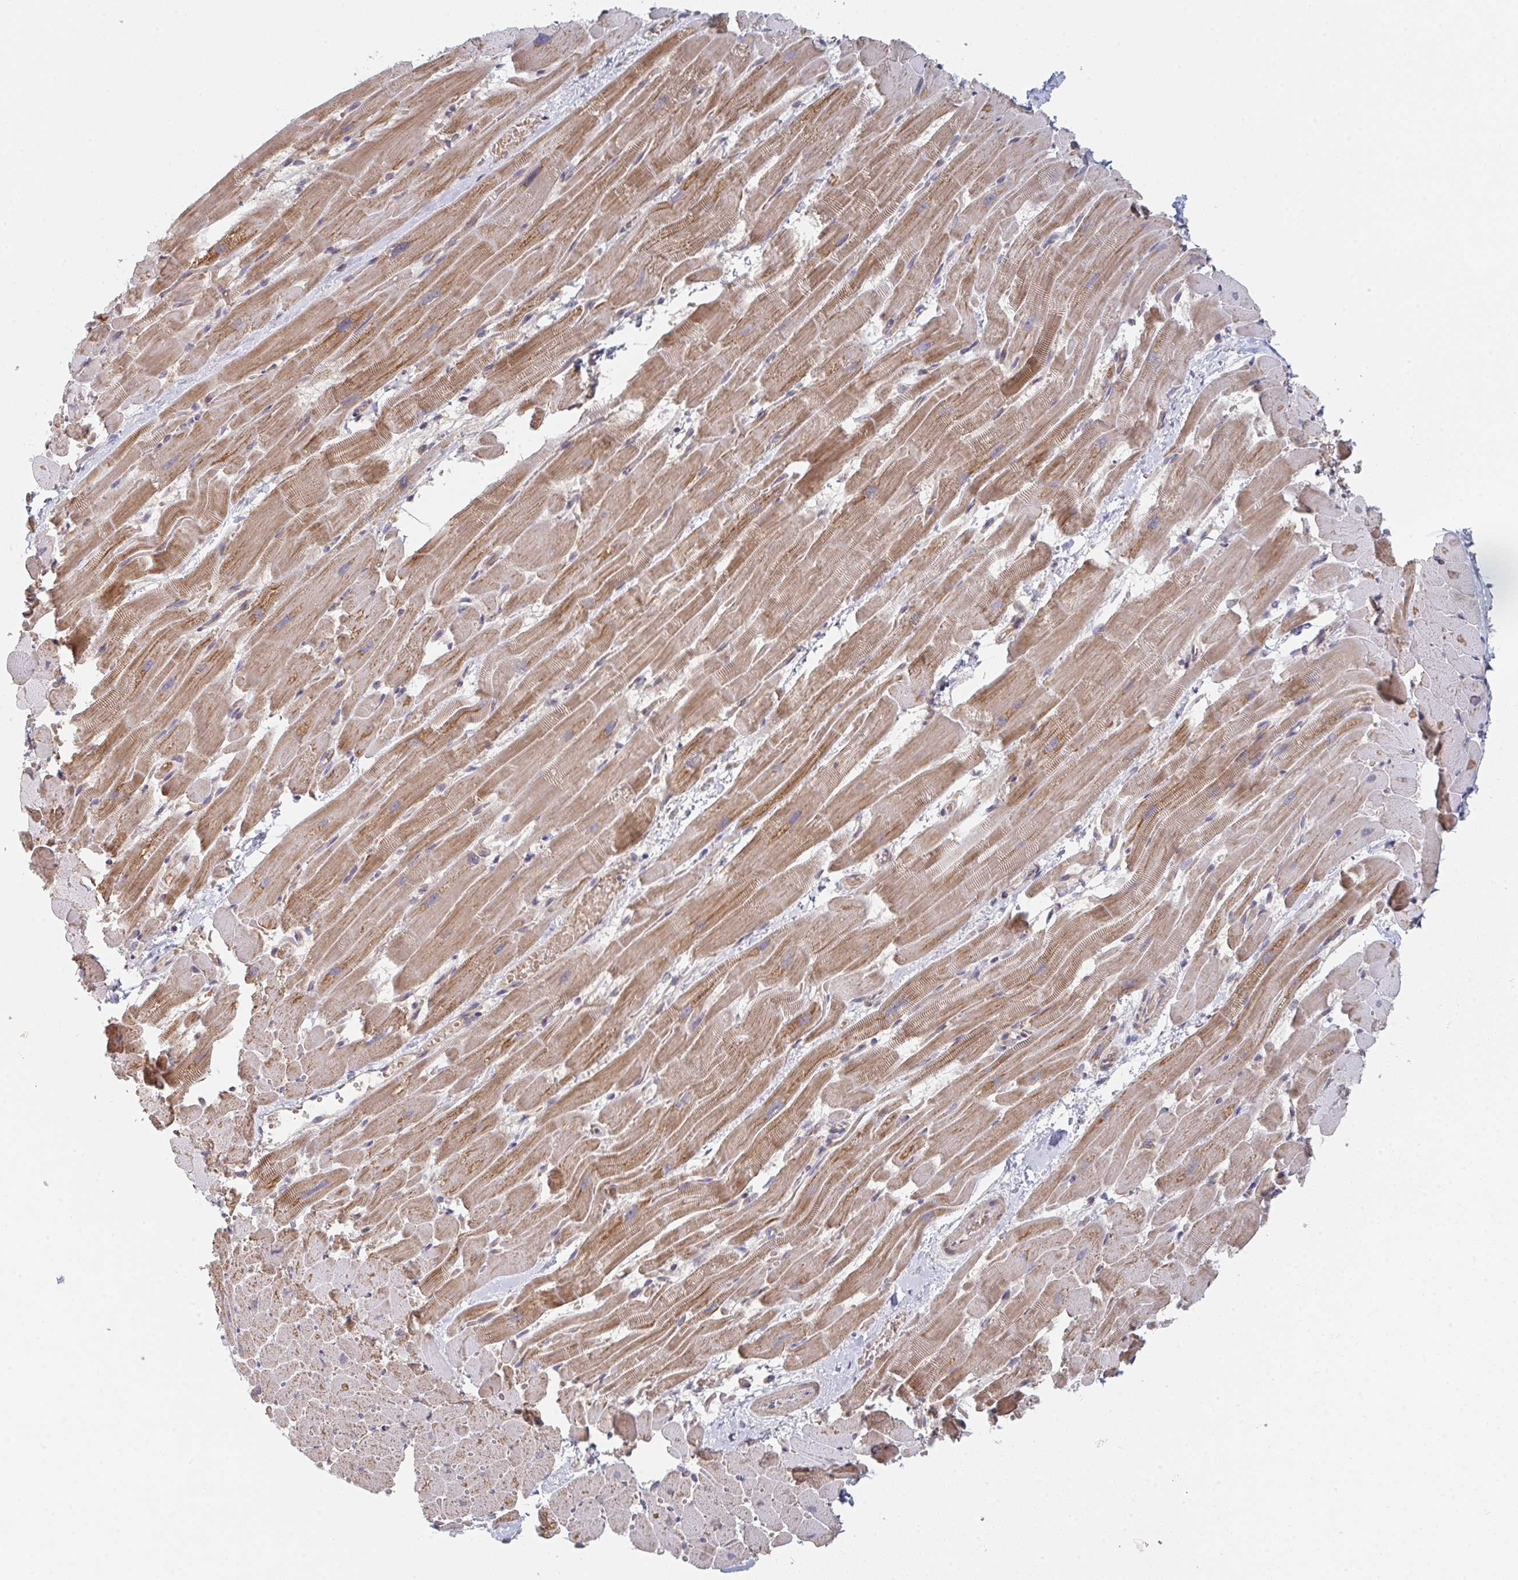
{"staining": {"intensity": "moderate", "quantity": "25%-75%", "location": "cytoplasmic/membranous"}, "tissue": "heart muscle", "cell_type": "Cardiomyocytes", "image_type": "normal", "snomed": [{"axis": "morphology", "description": "Normal tissue, NOS"}, {"axis": "topography", "description": "Heart"}], "caption": "Immunohistochemical staining of benign human heart muscle shows medium levels of moderate cytoplasmic/membranous expression in about 25%-75% of cardiomyocytes.", "gene": "ELOVL1", "patient": {"sex": "male", "age": 37}}